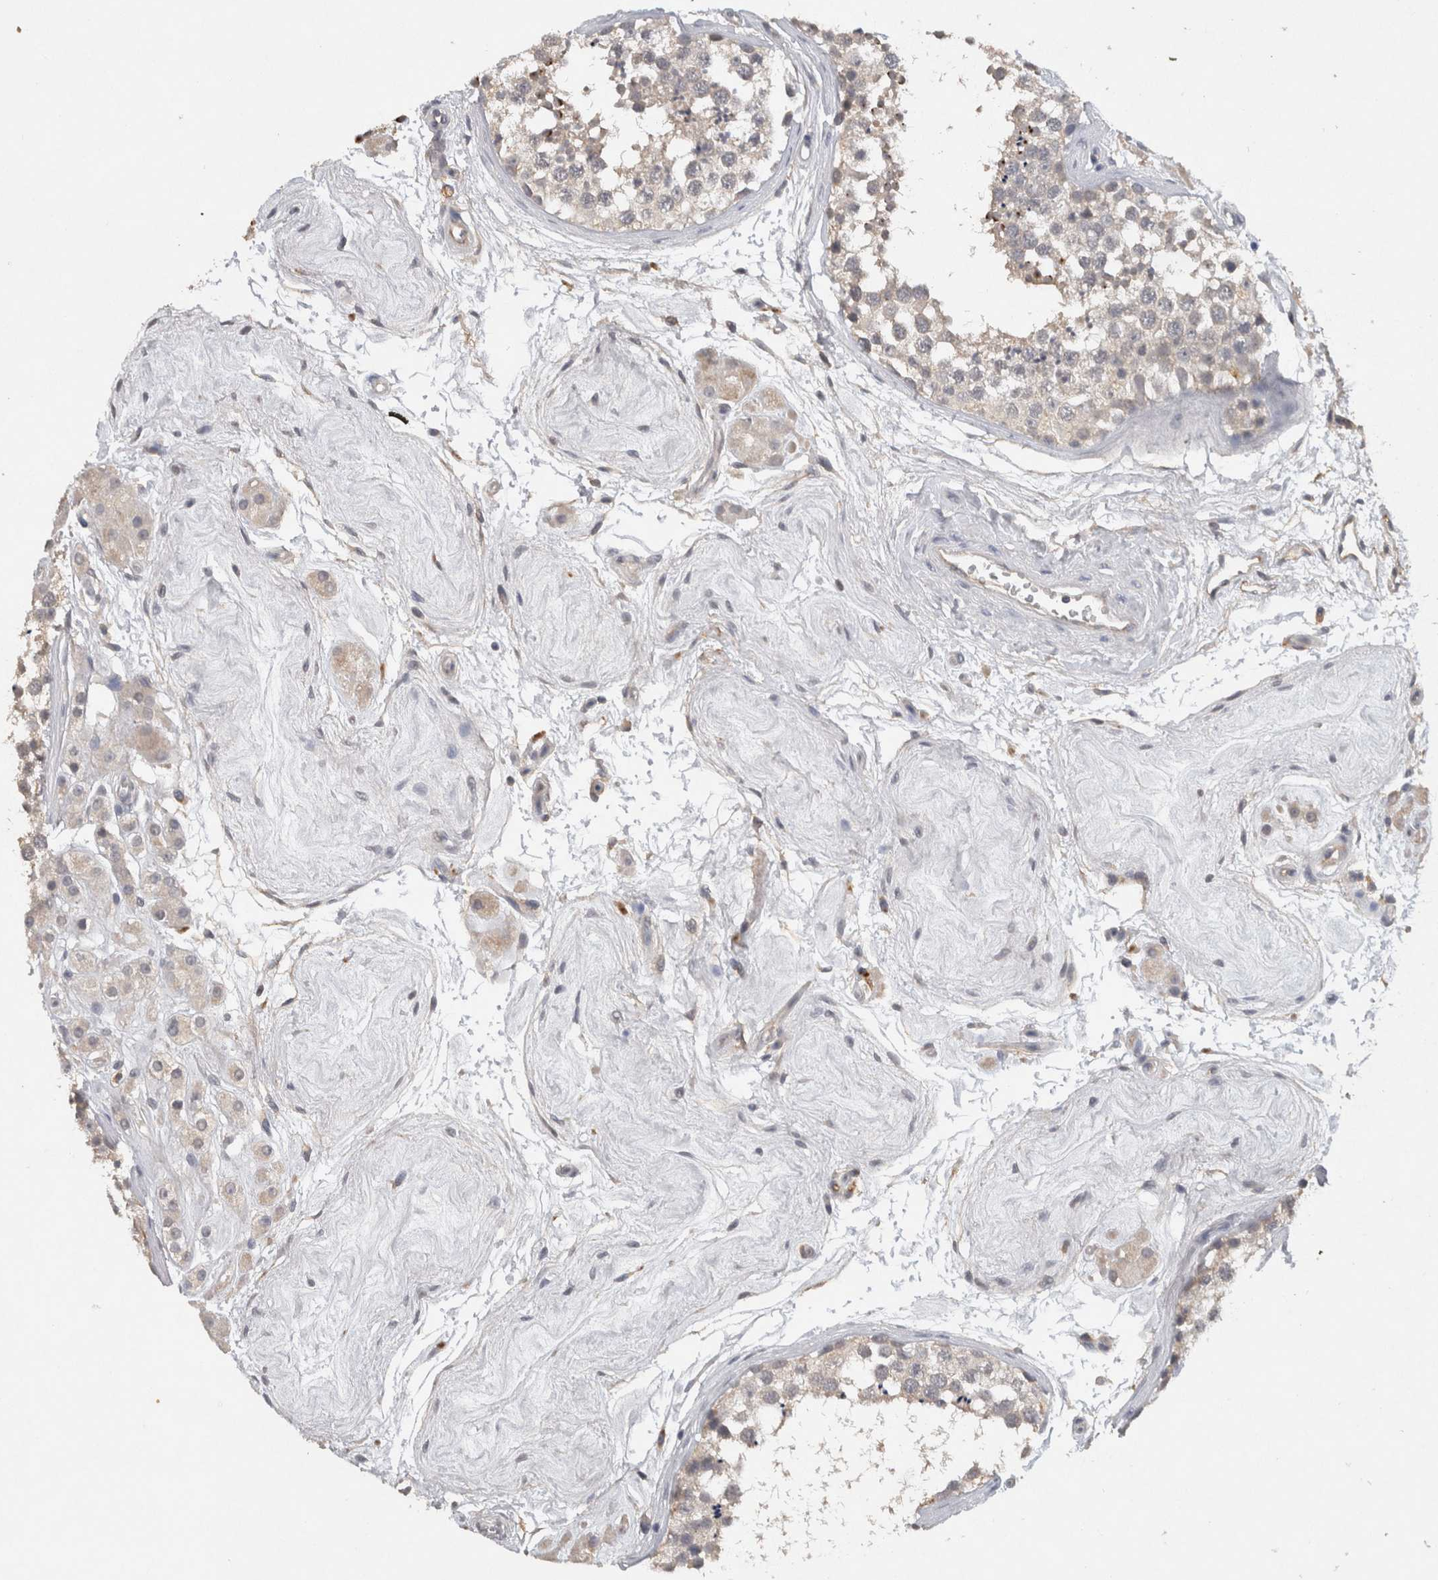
{"staining": {"intensity": "moderate", "quantity": "<25%", "location": "cytoplasmic/membranous"}, "tissue": "testis", "cell_type": "Cells in seminiferous ducts", "image_type": "normal", "snomed": [{"axis": "morphology", "description": "Normal tissue, NOS"}, {"axis": "topography", "description": "Testis"}], "caption": "Testis stained for a protein shows moderate cytoplasmic/membranous positivity in cells in seminiferous ducts. (DAB = brown stain, brightfield microscopy at high magnification).", "gene": "HEXD", "patient": {"sex": "male", "age": 56}}